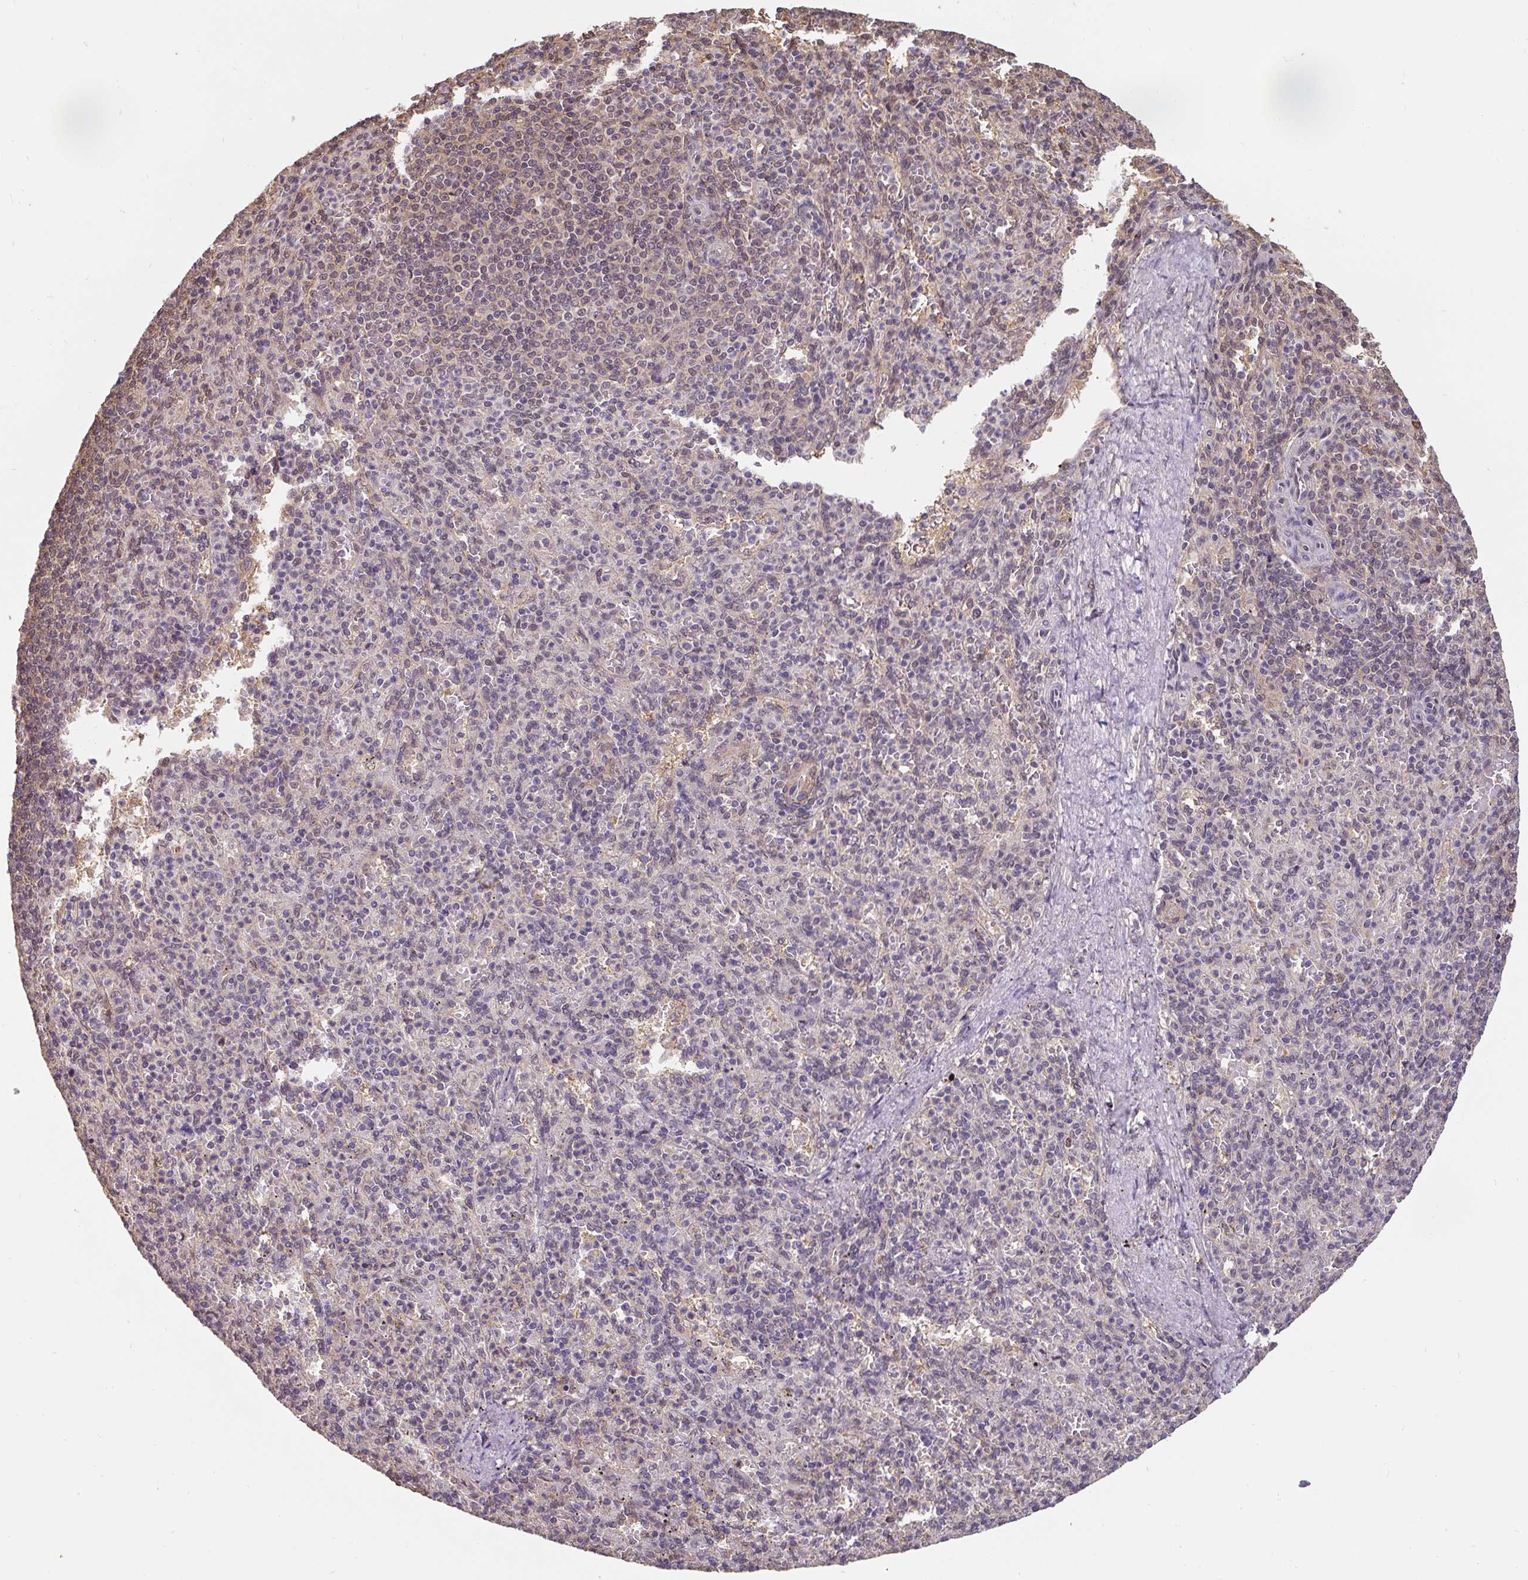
{"staining": {"intensity": "weak", "quantity": "25%-75%", "location": "nuclear"}, "tissue": "spleen", "cell_type": "Cells in red pulp", "image_type": "normal", "snomed": [{"axis": "morphology", "description": "Normal tissue, NOS"}, {"axis": "topography", "description": "Spleen"}], "caption": "Immunohistochemistry micrograph of benign human spleen stained for a protein (brown), which demonstrates low levels of weak nuclear expression in about 25%-75% of cells in red pulp.", "gene": "ST13", "patient": {"sex": "female", "age": 74}}